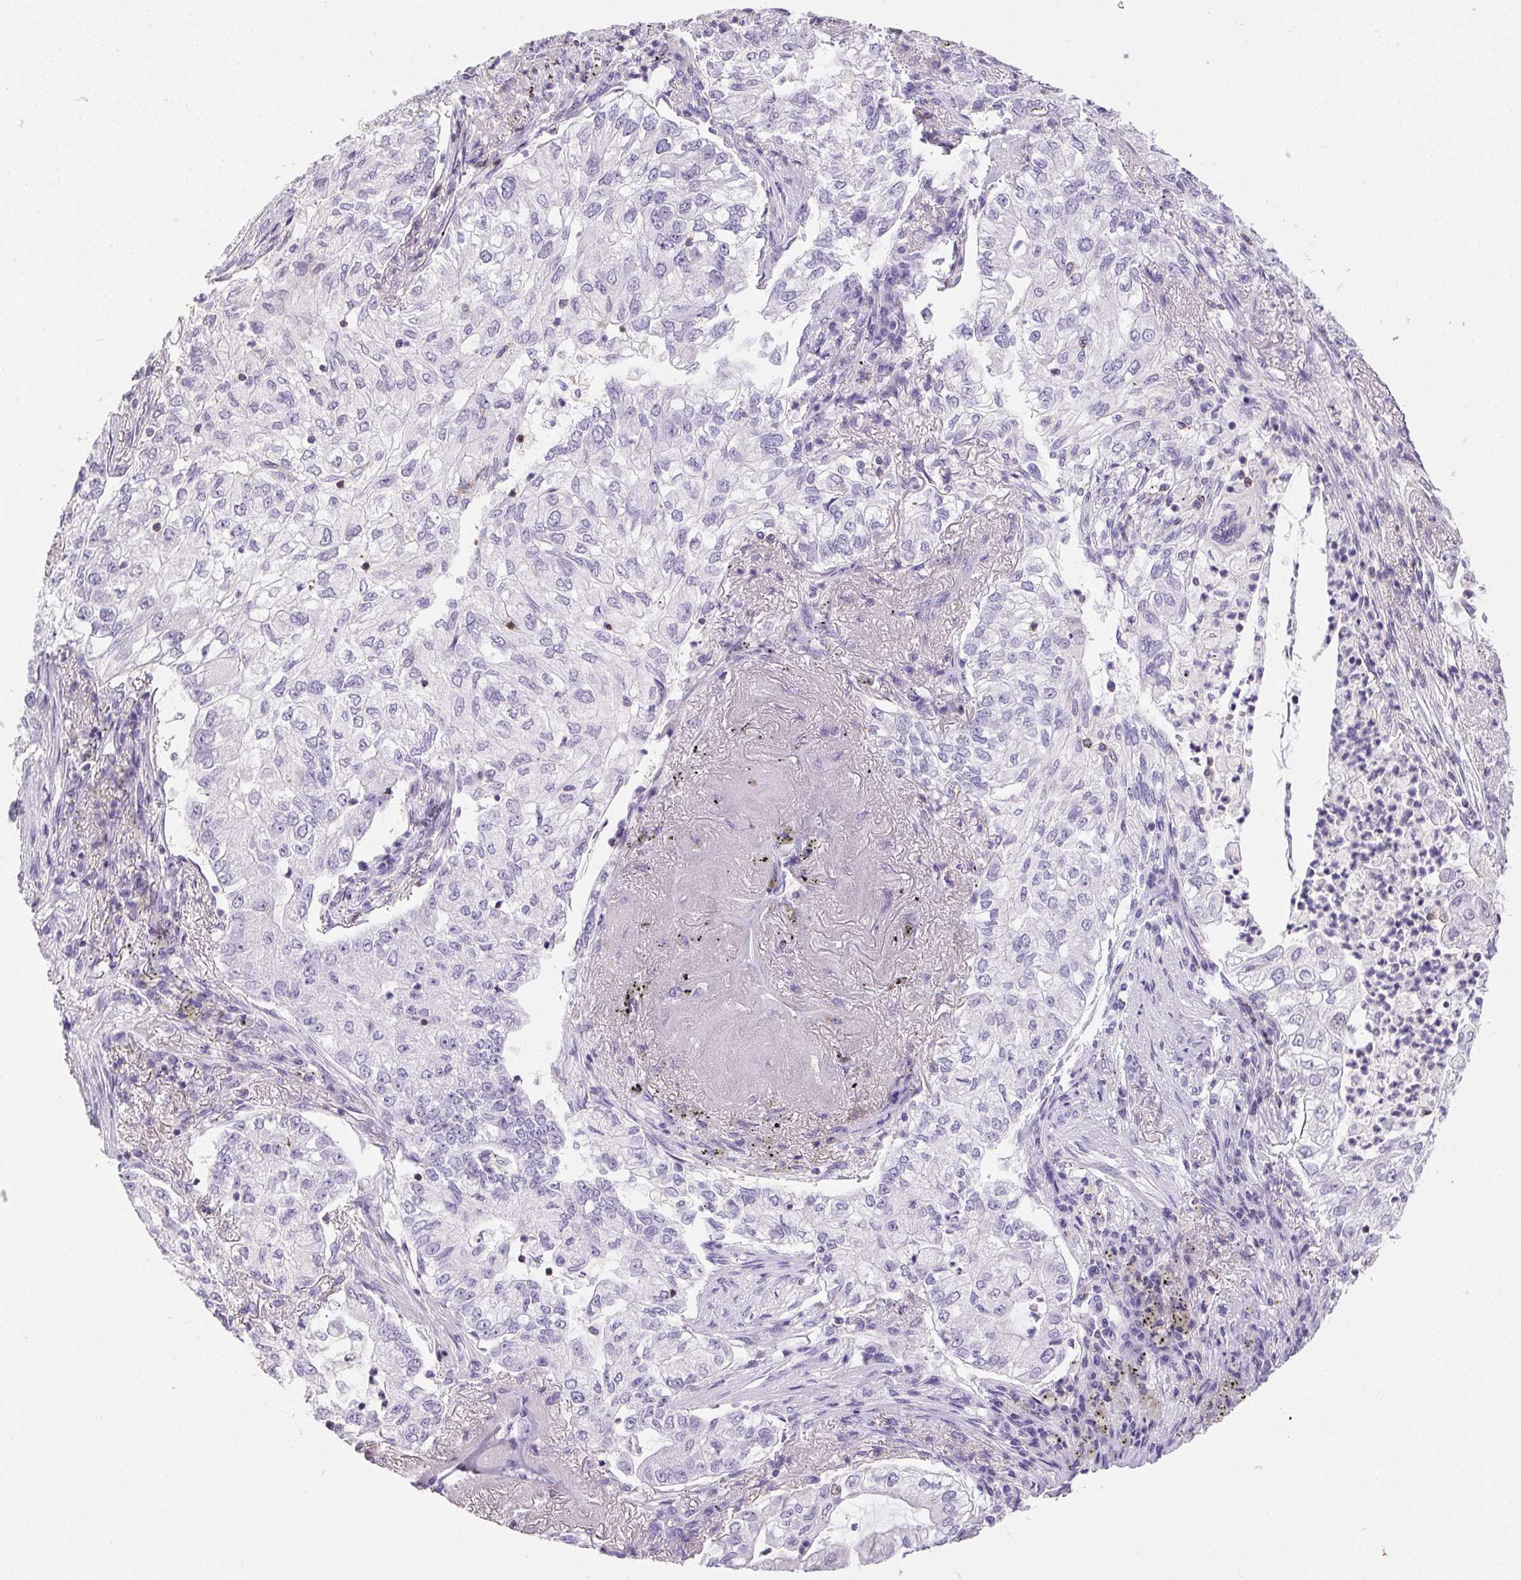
{"staining": {"intensity": "negative", "quantity": "none", "location": "none"}, "tissue": "lung cancer", "cell_type": "Tumor cells", "image_type": "cancer", "snomed": [{"axis": "morphology", "description": "Adenocarcinoma, NOS"}, {"axis": "topography", "description": "Lung"}], "caption": "Immunohistochemistry (IHC) image of neoplastic tissue: lung cancer (adenocarcinoma) stained with DAB exhibits no significant protein staining in tumor cells.", "gene": "S100A2", "patient": {"sex": "female", "age": 73}}